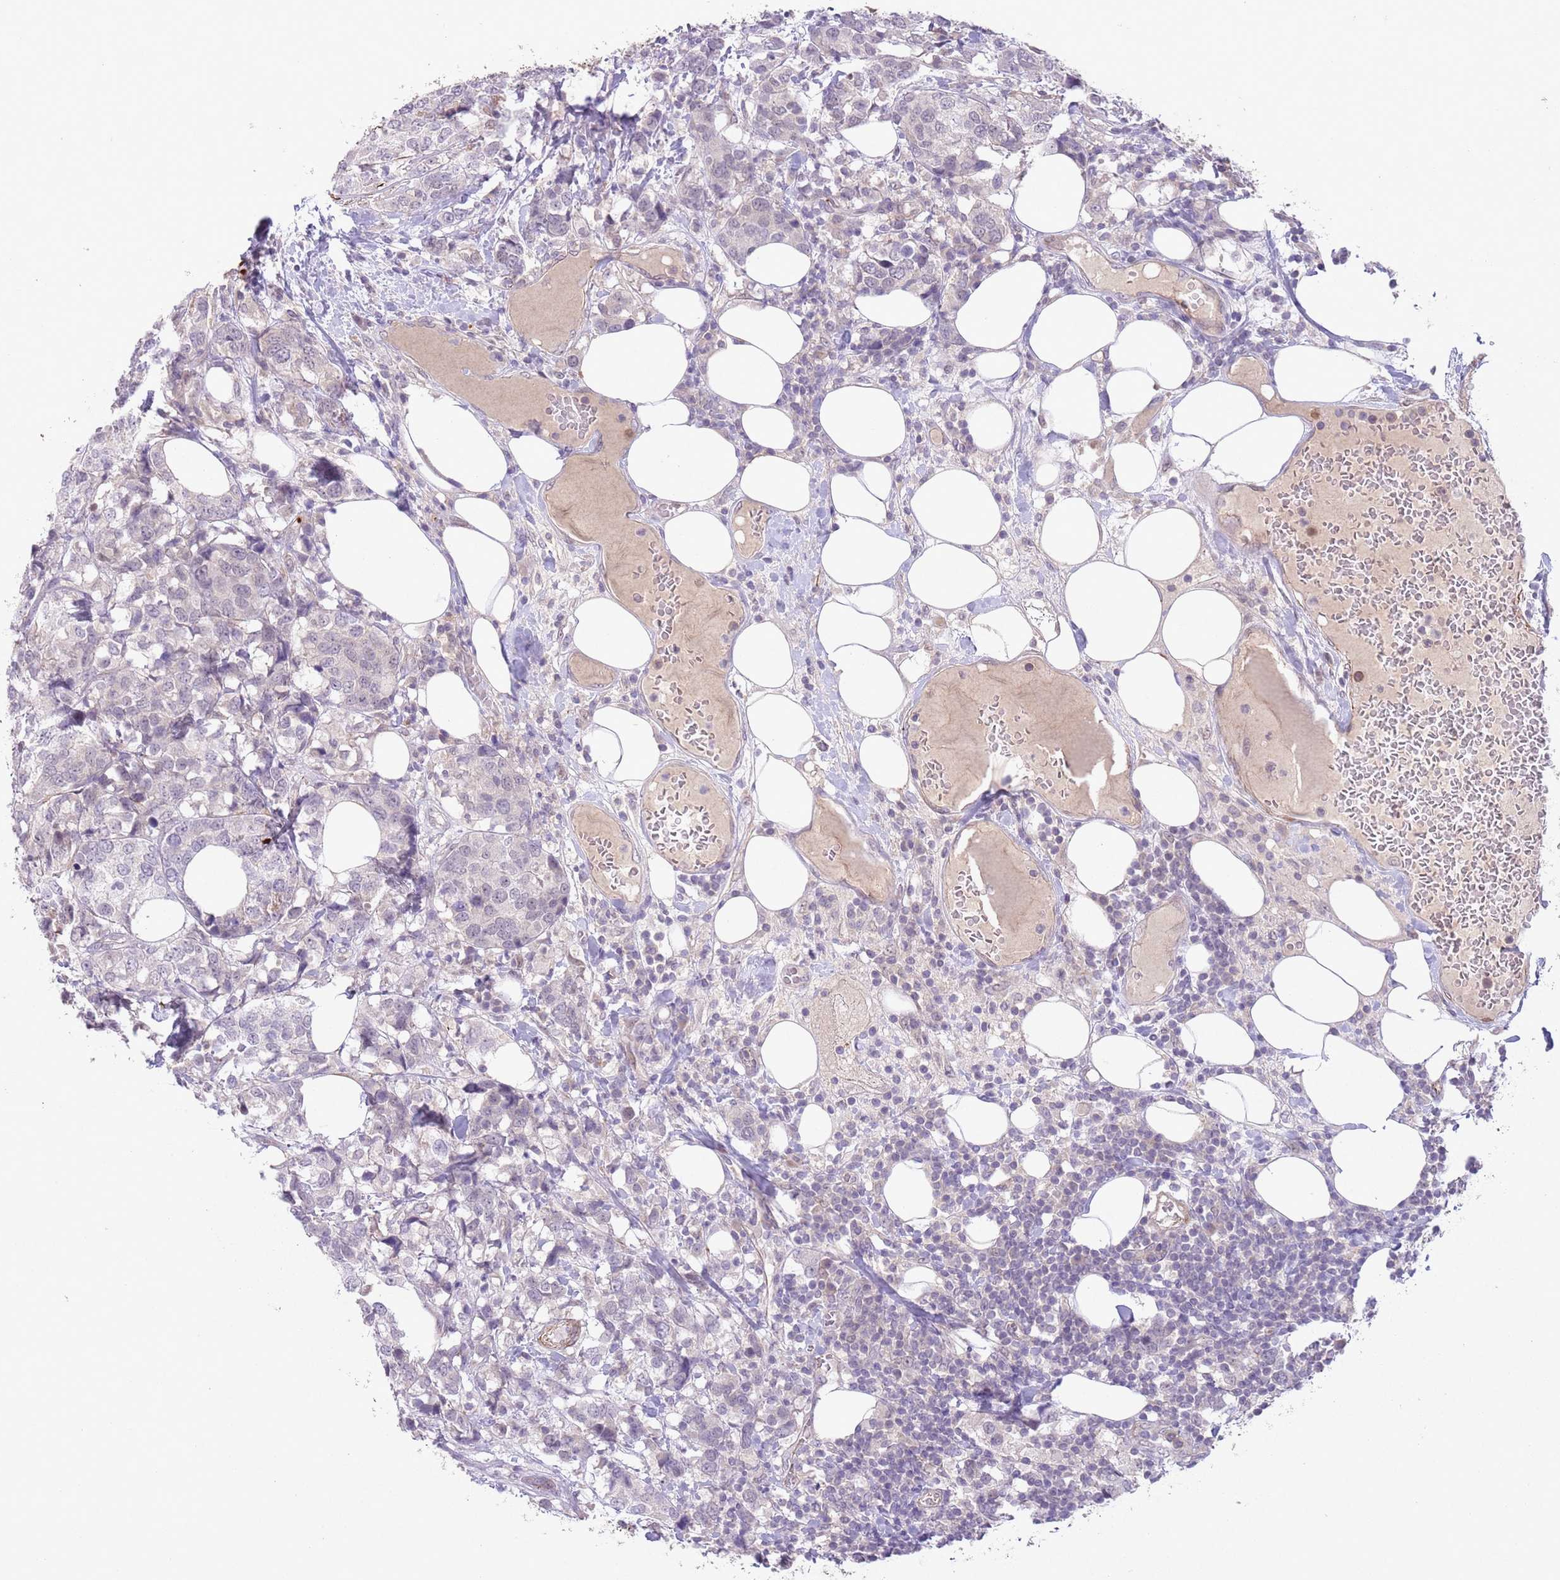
{"staining": {"intensity": "negative", "quantity": "none", "location": "none"}, "tissue": "breast cancer", "cell_type": "Tumor cells", "image_type": "cancer", "snomed": [{"axis": "morphology", "description": "Lobular carcinoma"}, {"axis": "topography", "description": "Breast"}], "caption": "DAB (3,3'-diaminobenzidine) immunohistochemical staining of human breast lobular carcinoma demonstrates no significant staining in tumor cells.", "gene": "CCNI", "patient": {"sex": "female", "age": 59}}